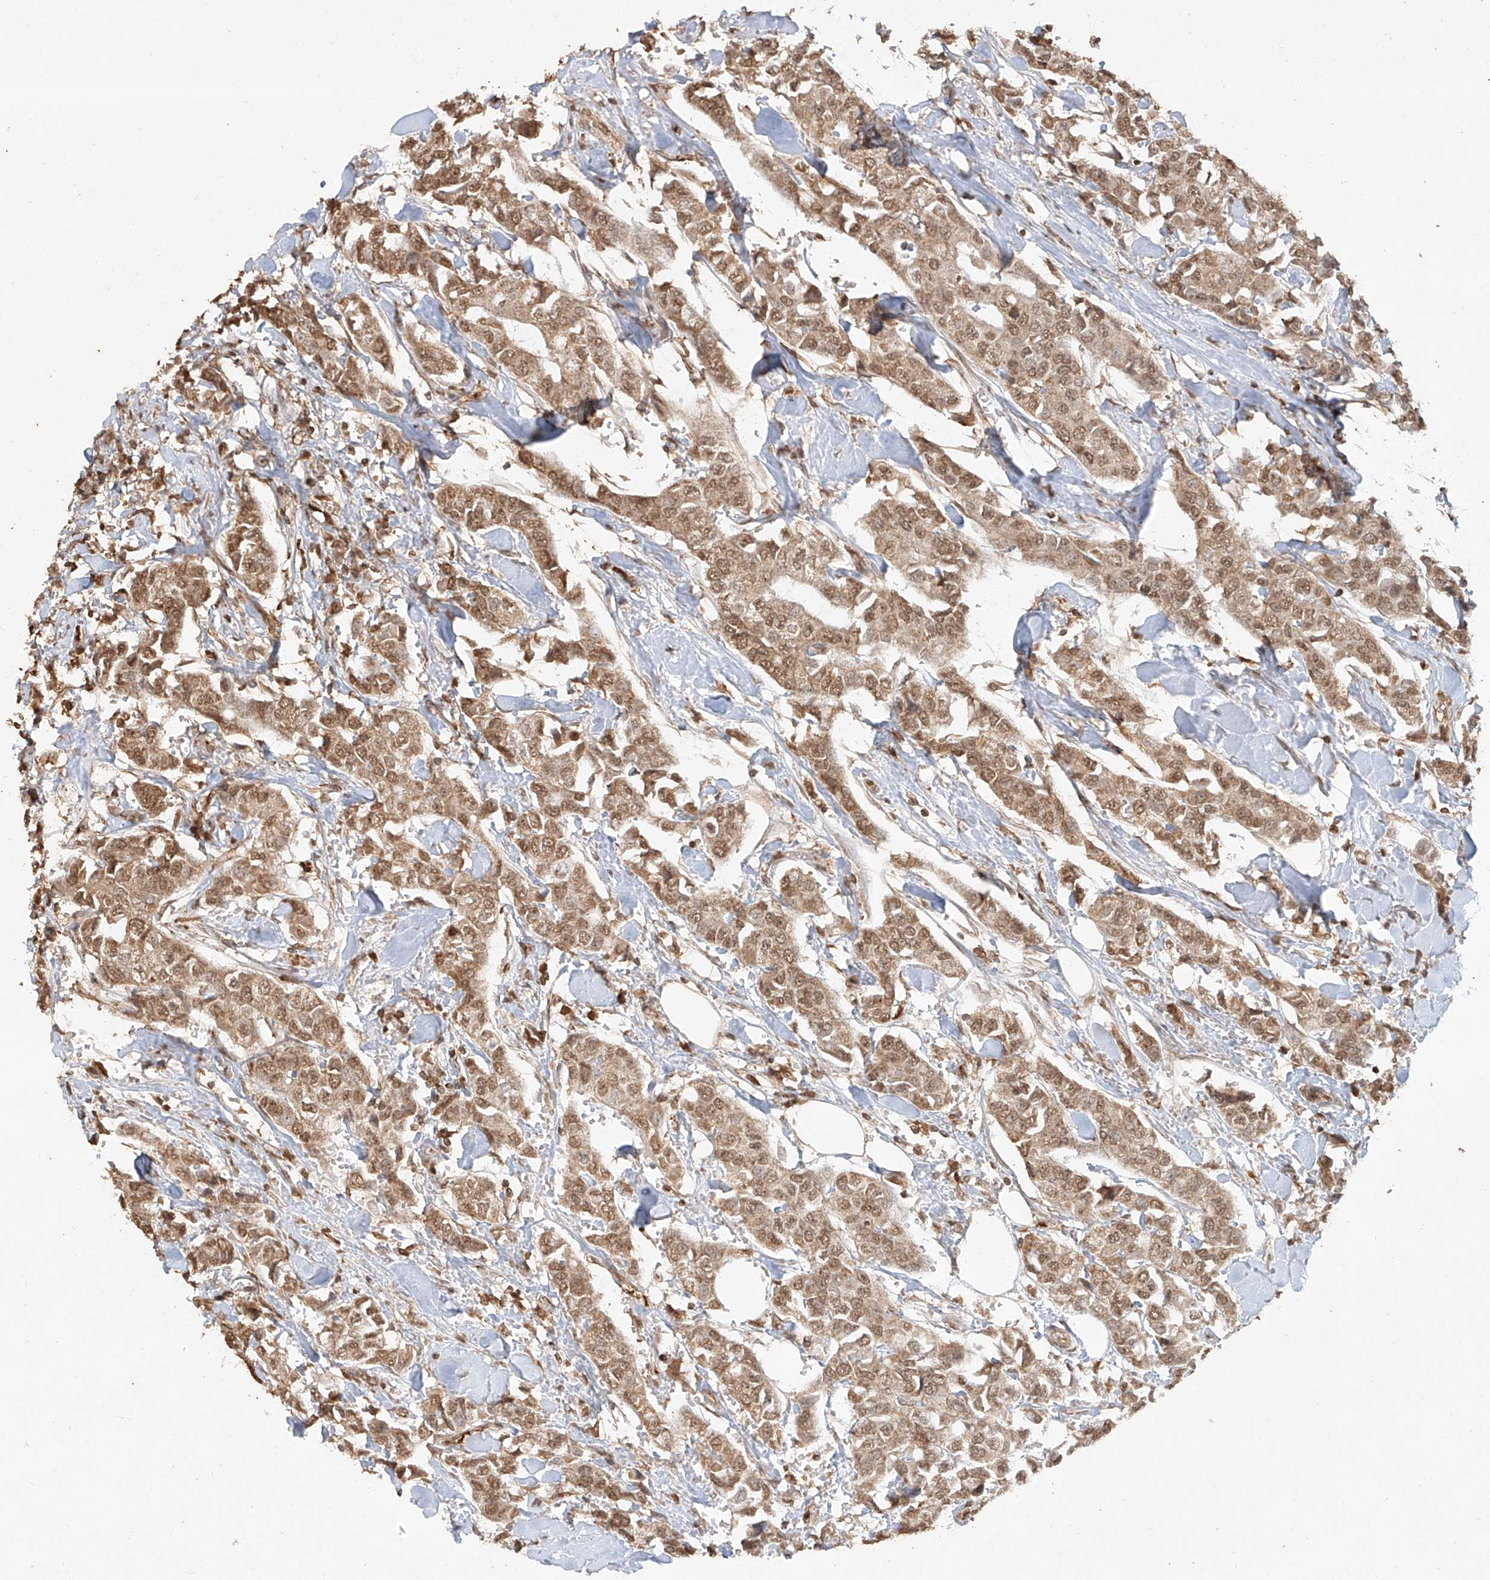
{"staining": {"intensity": "moderate", "quantity": ">75%", "location": "cytoplasmic/membranous,nuclear"}, "tissue": "breast cancer", "cell_type": "Tumor cells", "image_type": "cancer", "snomed": [{"axis": "morphology", "description": "Duct carcinoma"}, {"axis": "topography", "description": "Breast"}], "caption": "A high-resolution histopathology image shows IHC staining of breast cancer, which shows moderate cytoplasmic/membranous and nuclear expression in about >75% of tumor cells.", "gene": "TIGAR", "patient": {"sex": "female", "age": 80}}